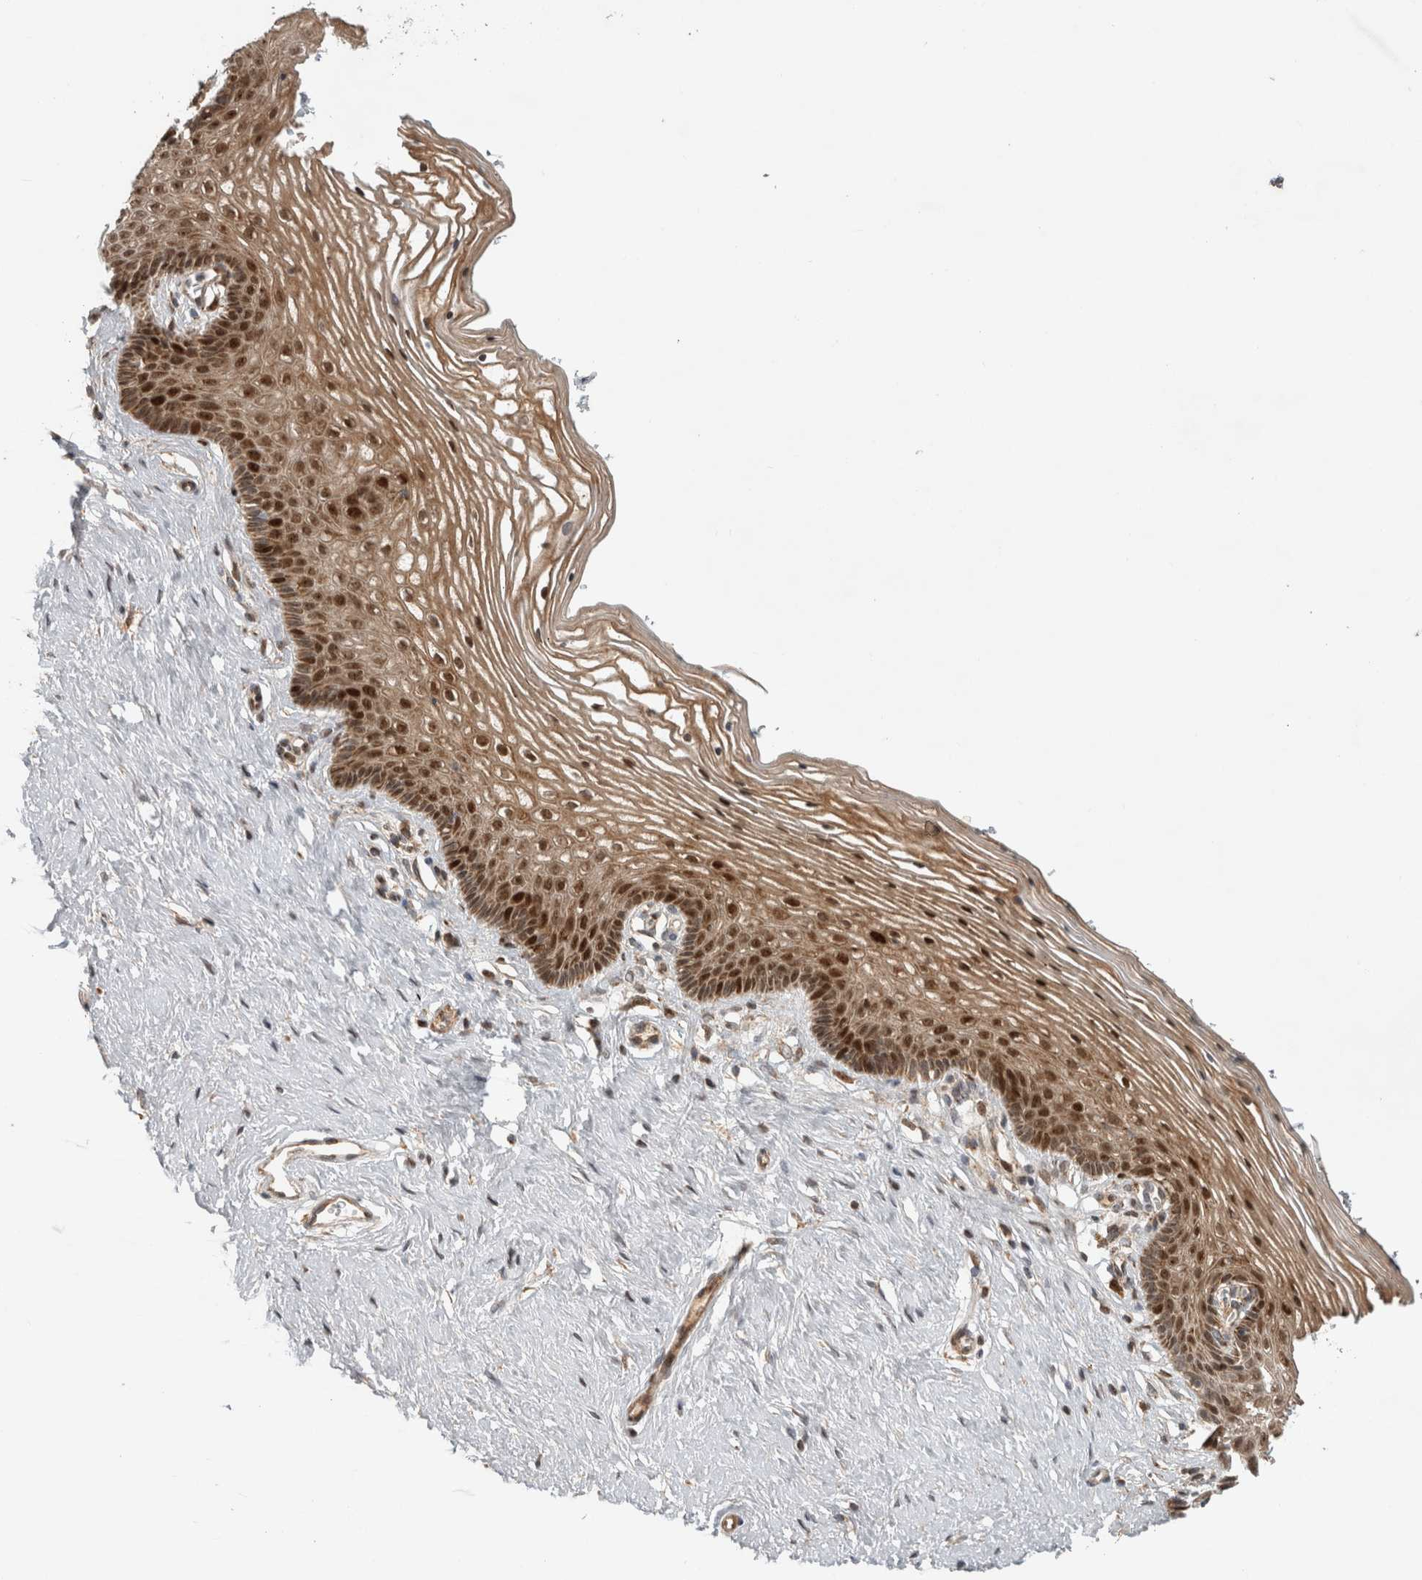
{"staining": {"intensity": "strong", "quantity": ">75%", "location": "cytoplasmic/membranous,nuclear"}, "tissue": "vagina", "cell_type": "Squamous epithelial cells", "image_type": "normal", "snomed": [{"axis": "morphology", "description": "Normal tissue, NOS"}, {"axis": "topography", "description": "Vagina"}], "caption": "Protein staining displays strong cytoplasmic/membranous,nuclear positivity in about >75% of squamous epithelial cells in benign vagina. (DAB IHC, brown staining for protein, blue staining for nuclei).", "gene": "INSRR", "patient": {"sex": "female", "age": 32}}